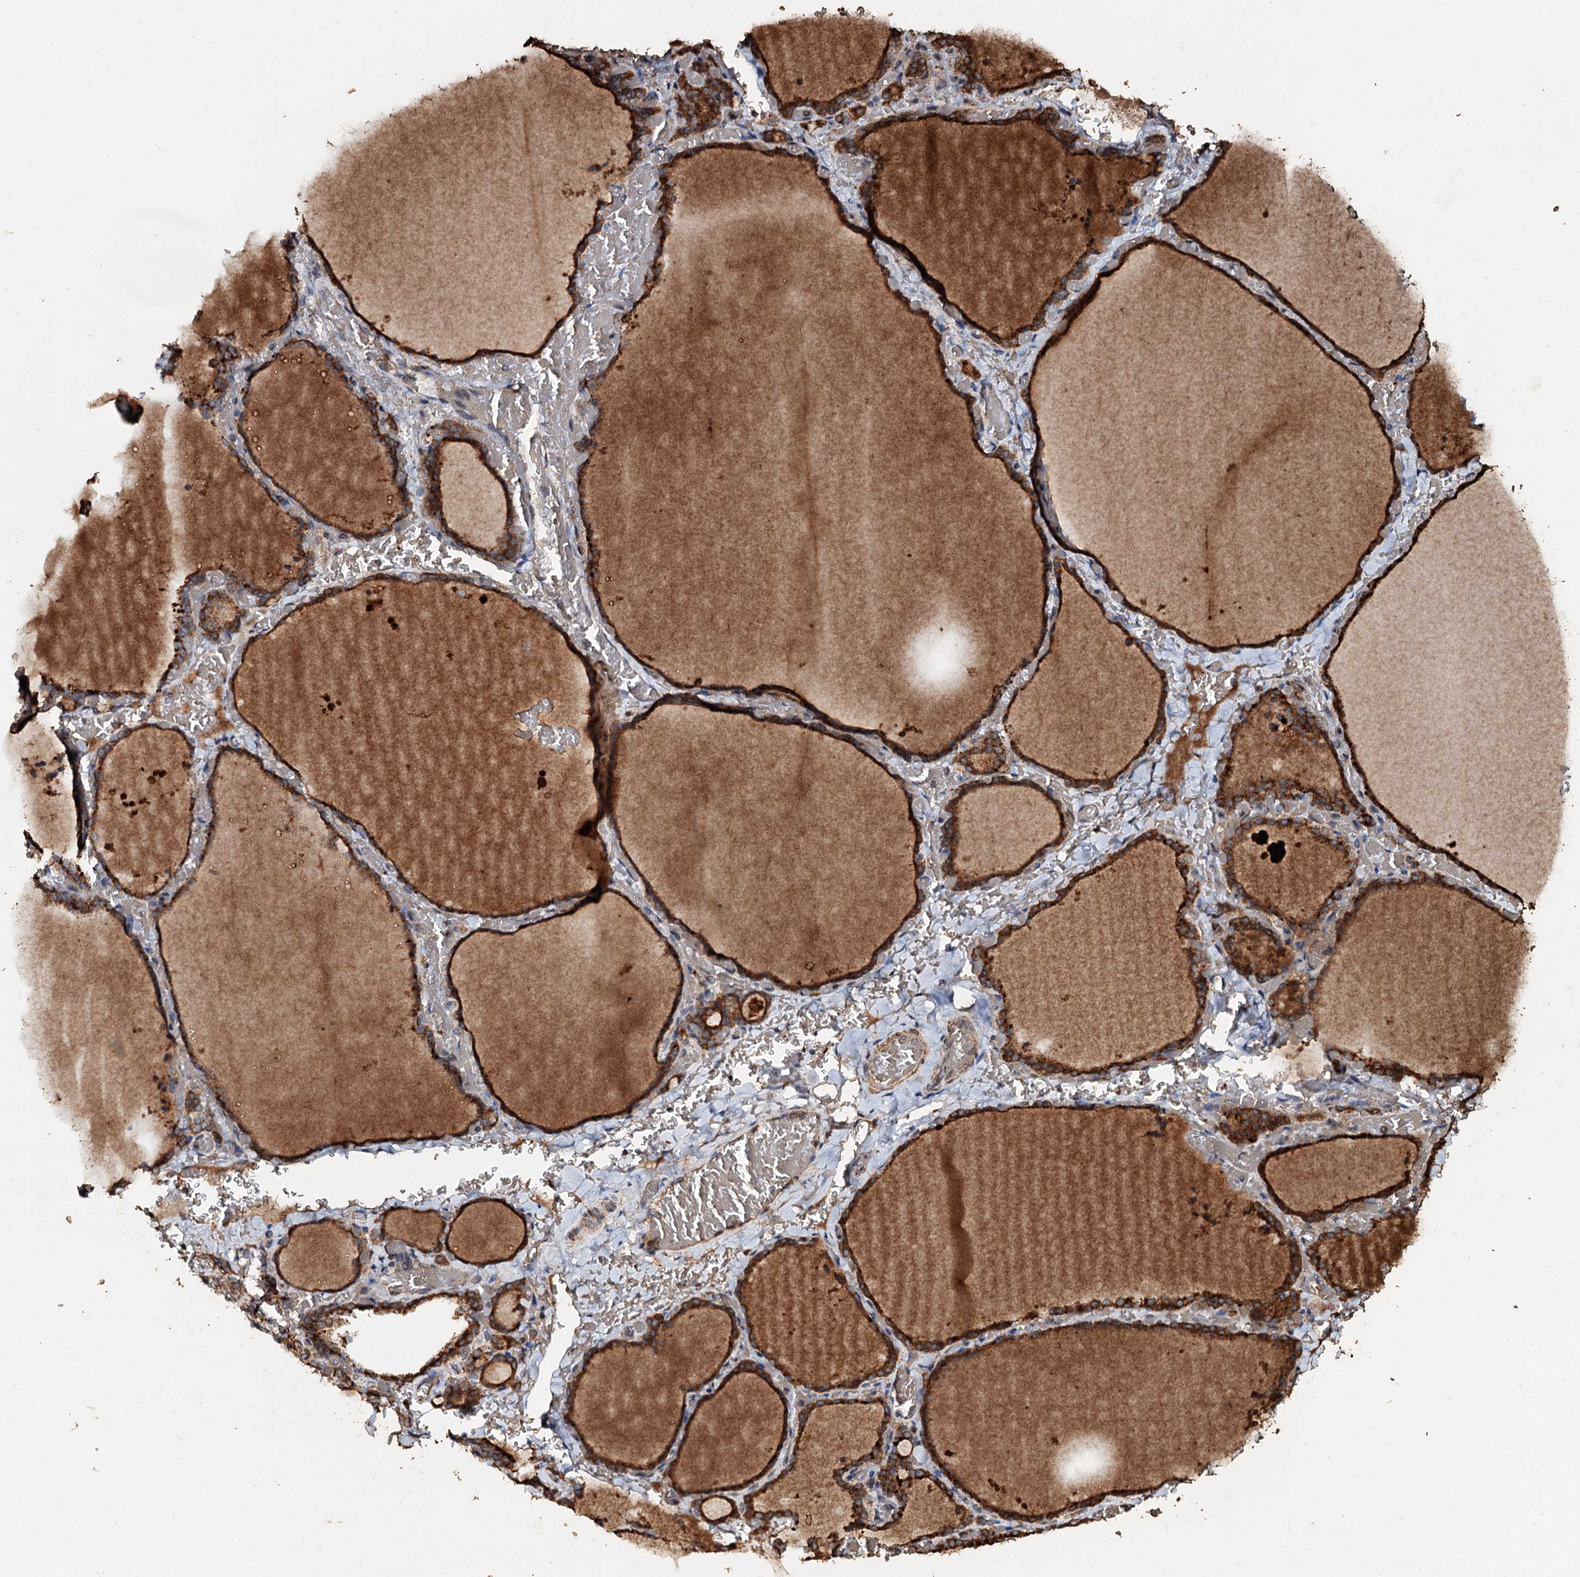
{"staining": {"intensity": "strong", "quantity": ">75%", "location": "cytoplasmic/membranous"}, "tissue": "thyroid gland", "cell_type": "Glandular cells", "image_type": "normal", "snomed": [{"axis": "morphology", "description": "Normal tissue, NOS"}, {"axis": "topography", "description": "Thyroid gland"}], "caption": "Thyroid gland was stained to show a protein in brown. There is high levels of strong cytoplasmic/membranous staining in about >75% of glandular cells. Nuclei are stained in blue.", "gene": "NOTCH2NLA", "patient": {"sex": "female", "age": 39}}